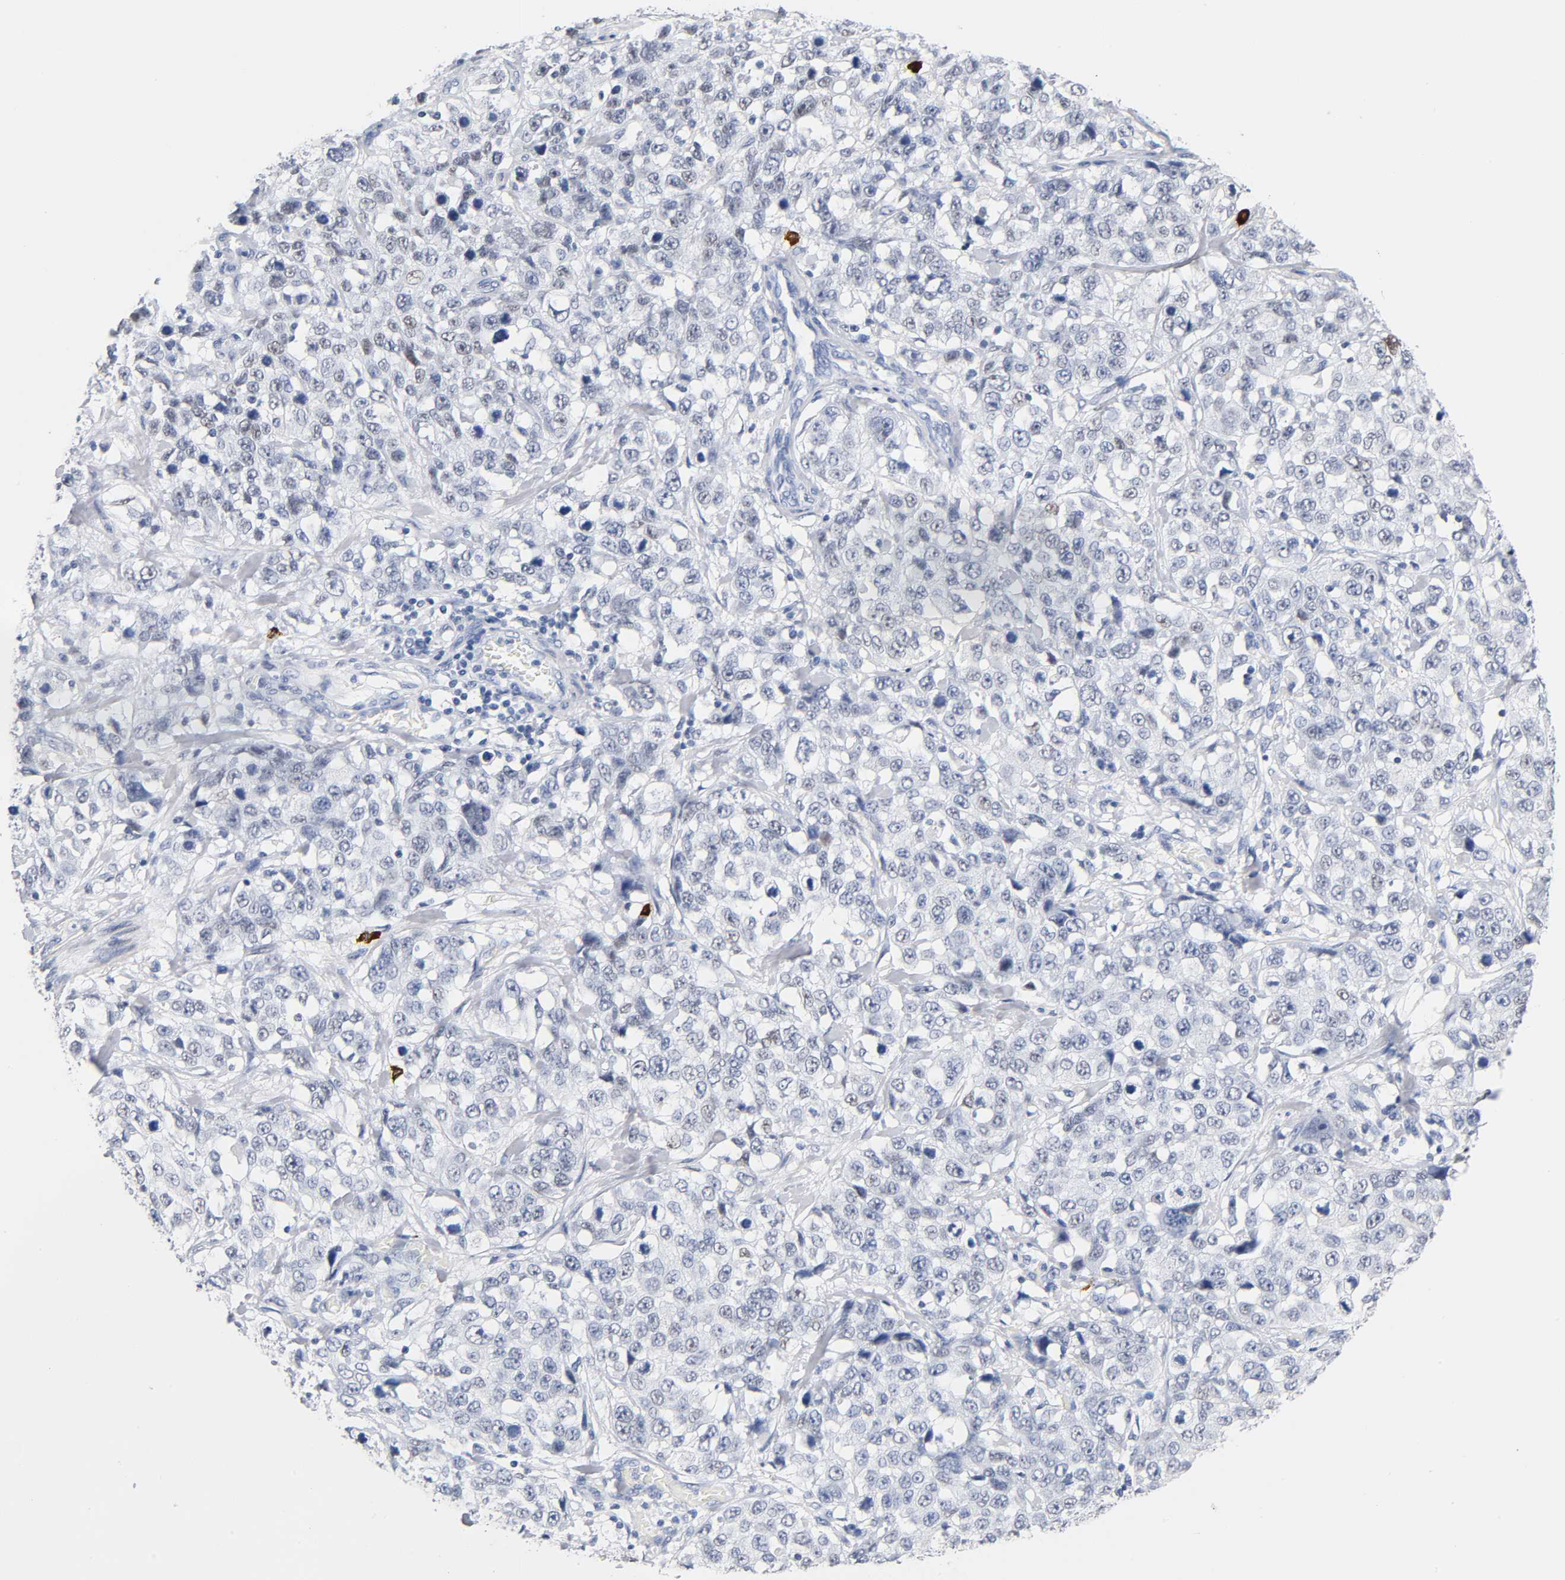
{"staining": {"intensity": "weak", "quantity": "<25%", "location": "nuclear"}, "tissue": "stomach cancer", "cell_type": "Tumor cells", "image_type": "cancer", "snomed": [{"axis": "morphology", "description": "Normal tissue, NOS"}, {"axis": "morphology", "description": "Adenocarcinoma, NOS"}, {"axis": "topography", "description": "Stomach"}], "caption": "Tumor cells show no significant positivity in adenocarcinoma (stomach).", "gene": "NAB2", "patient": {"sex": "male", "age": 48}}